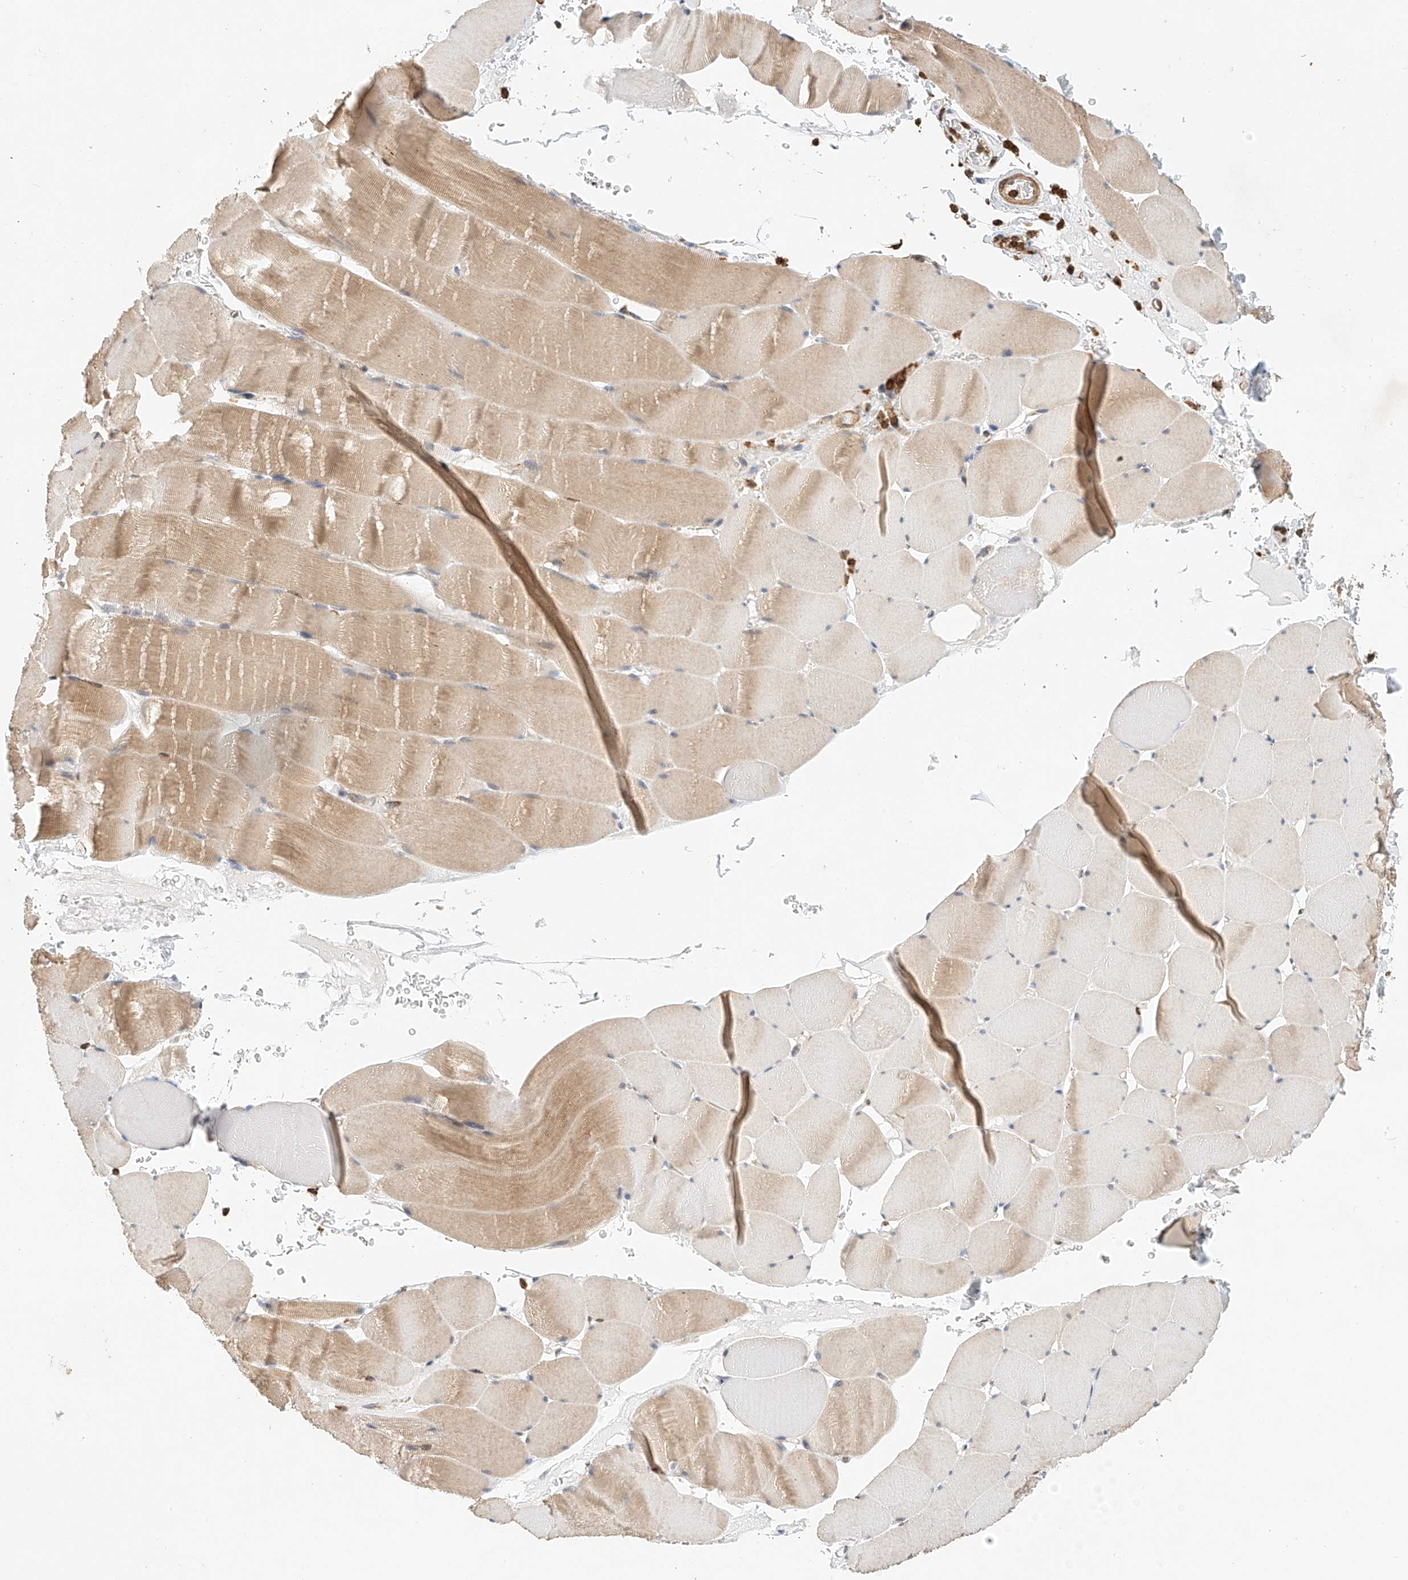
{"staining": {"intensity": "moderate", "quantity": ">75%", "location": "cytoplasmic/membranous"}, "tissue": "skeletal muscle", "cell_type": "Myocytes", "image_type": "normal", "snomed": [{"axis": "morphology", "description": "Normal tissue, NOS"}, {"axis": "topography", "description": "Skeletal muscle"}], "caption": "Immunohistochemical staining of normal human skeletal muscle exhibits moderate cytoplasmic/membranous protein expression in about >75% of myocytes.", "gene": "MICAL1", "patient": {"sex": "male", "age": 62}}